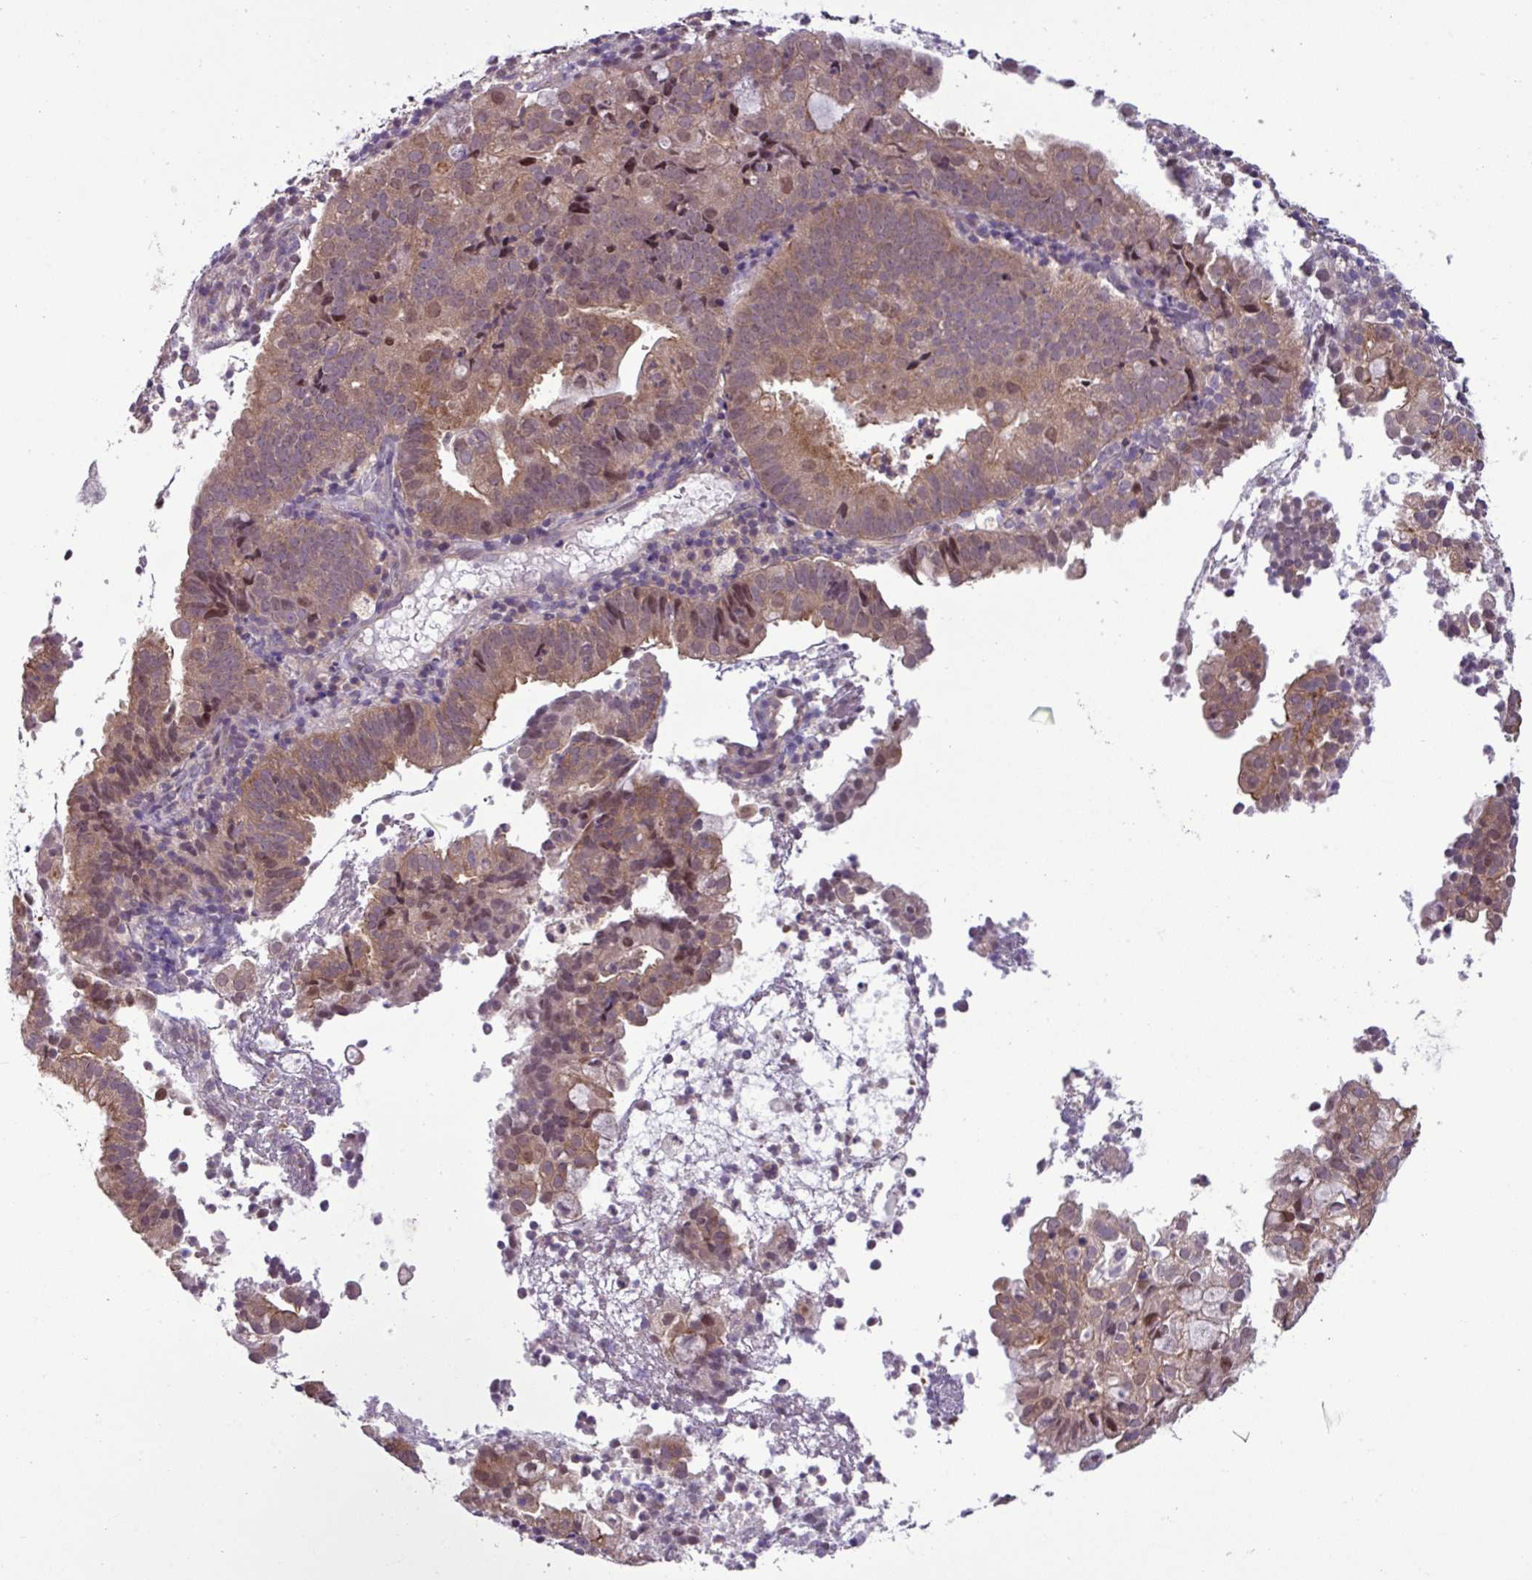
{"staining": {"intensity": "moderate", "quantity": ">75%", "location": "cytoplasmic/membranous,nuclear"}, "tissue": "endometrial cancer", "cell_type": "Tumor cells", "image_type": "cancer", "snomed": [{"axis": "morphology", "description": "Adenocarcinoma, NOS"}, {"axis": "topography", "description": "Endometrium"}], "caption": "Human adenocarcinoma (endometrial) stained with a brown dye exhibits moderate cytoplasmic/membranous and nuclear positive expression in approximately >75% of tumor cells.", "gene": "NPFFR1", "patient": {"sex": "female", "age": 80}}